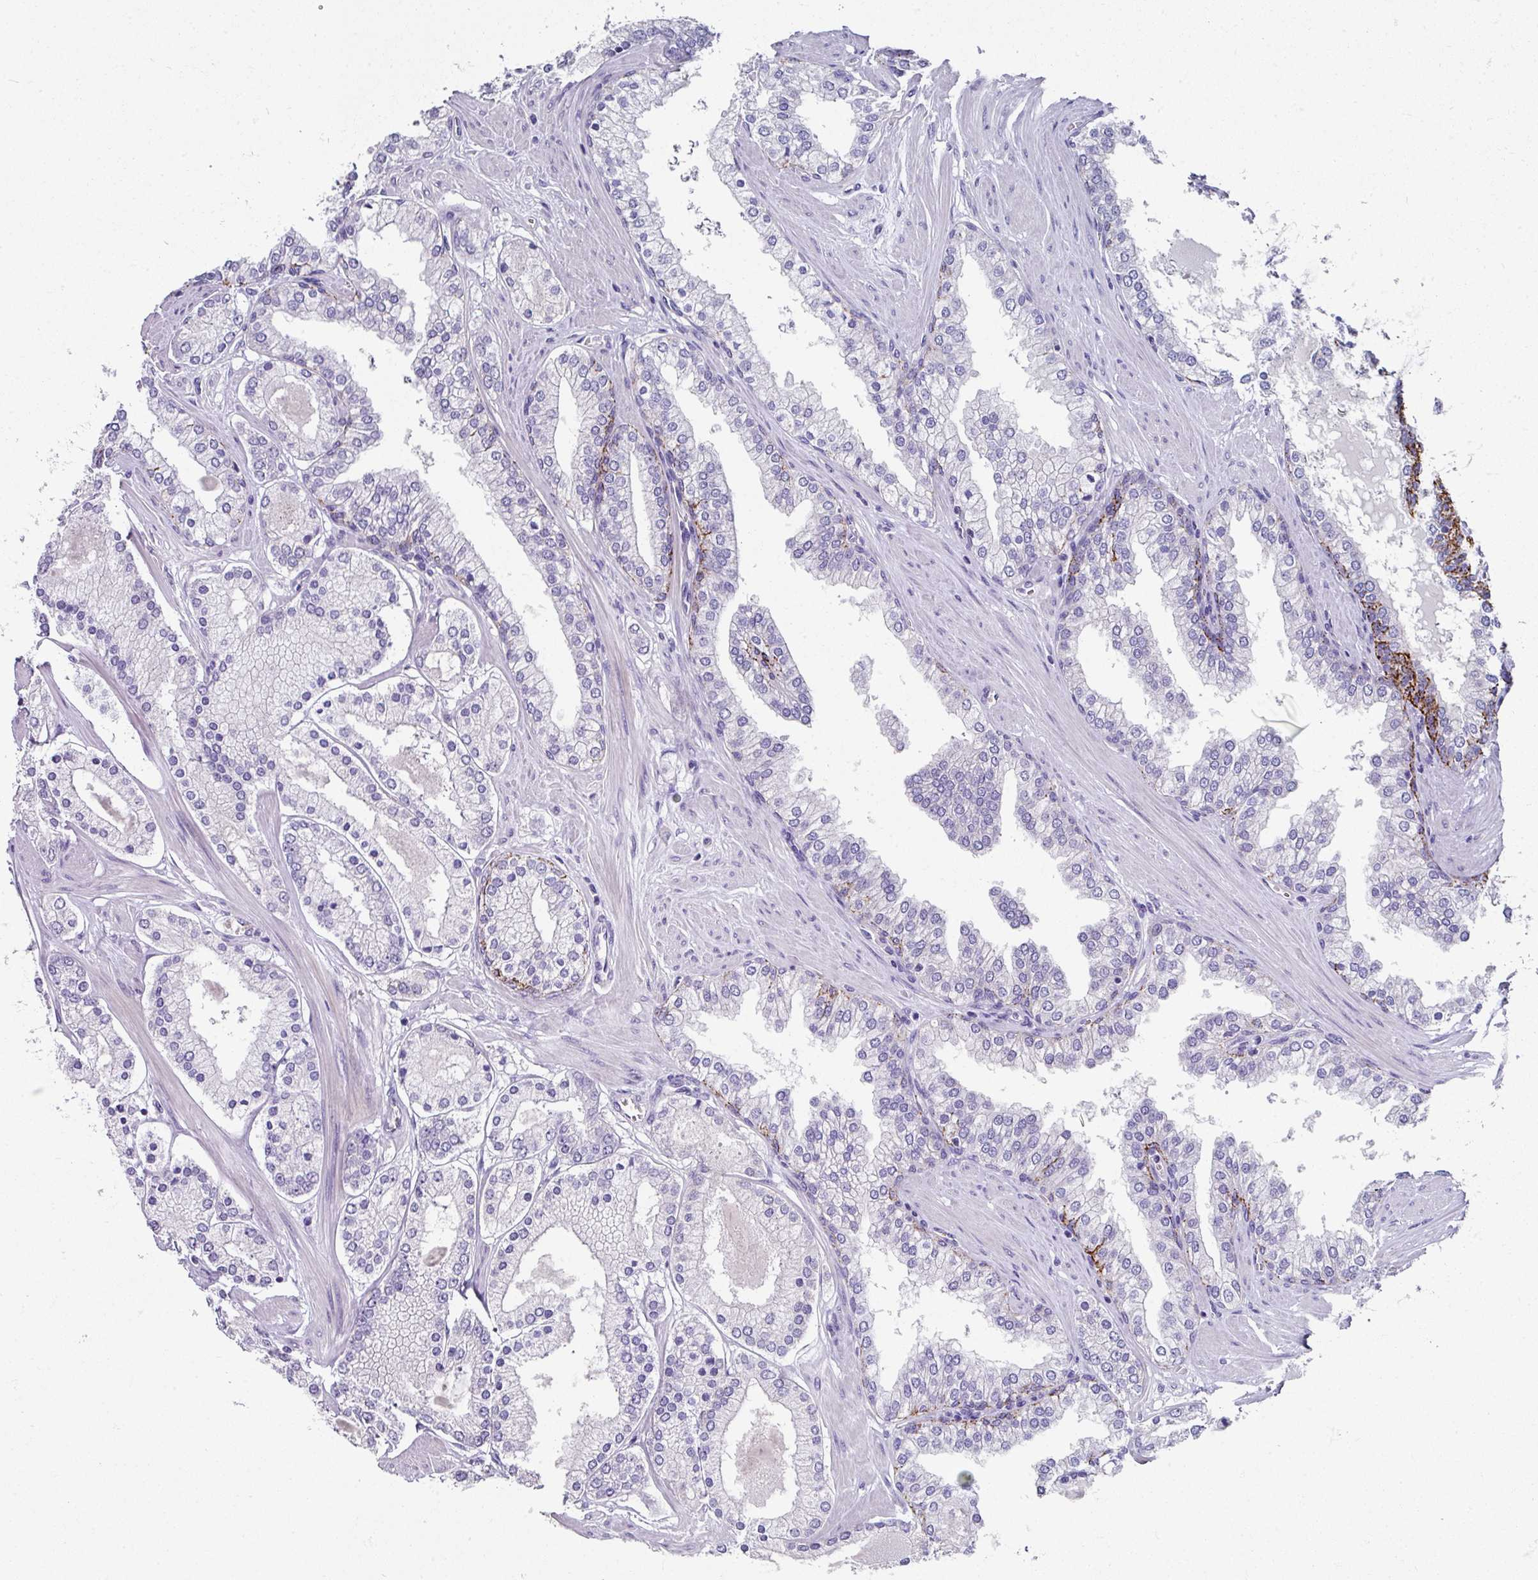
{"staining": {"intensity": "negative", "quantity": "none", "location": "none"}, "tissue": "prostate cancer", "cell_type": "Tumor cells", "image_type": "cancer", "snomed": [{"axis": "morphology", "description": "Adenocarcinoma, Low grade"}, {"axis": "topography", "description": "Prostate"}], "caption": "IHC photomicrograph of human prostate cancer (adenocarcinoma (low-grade)) stained for a protein (brown), which demonstrates no staining in tumor cells.", "gene": "CLDN1", "patient": {"sex": "male", "age": 42}}